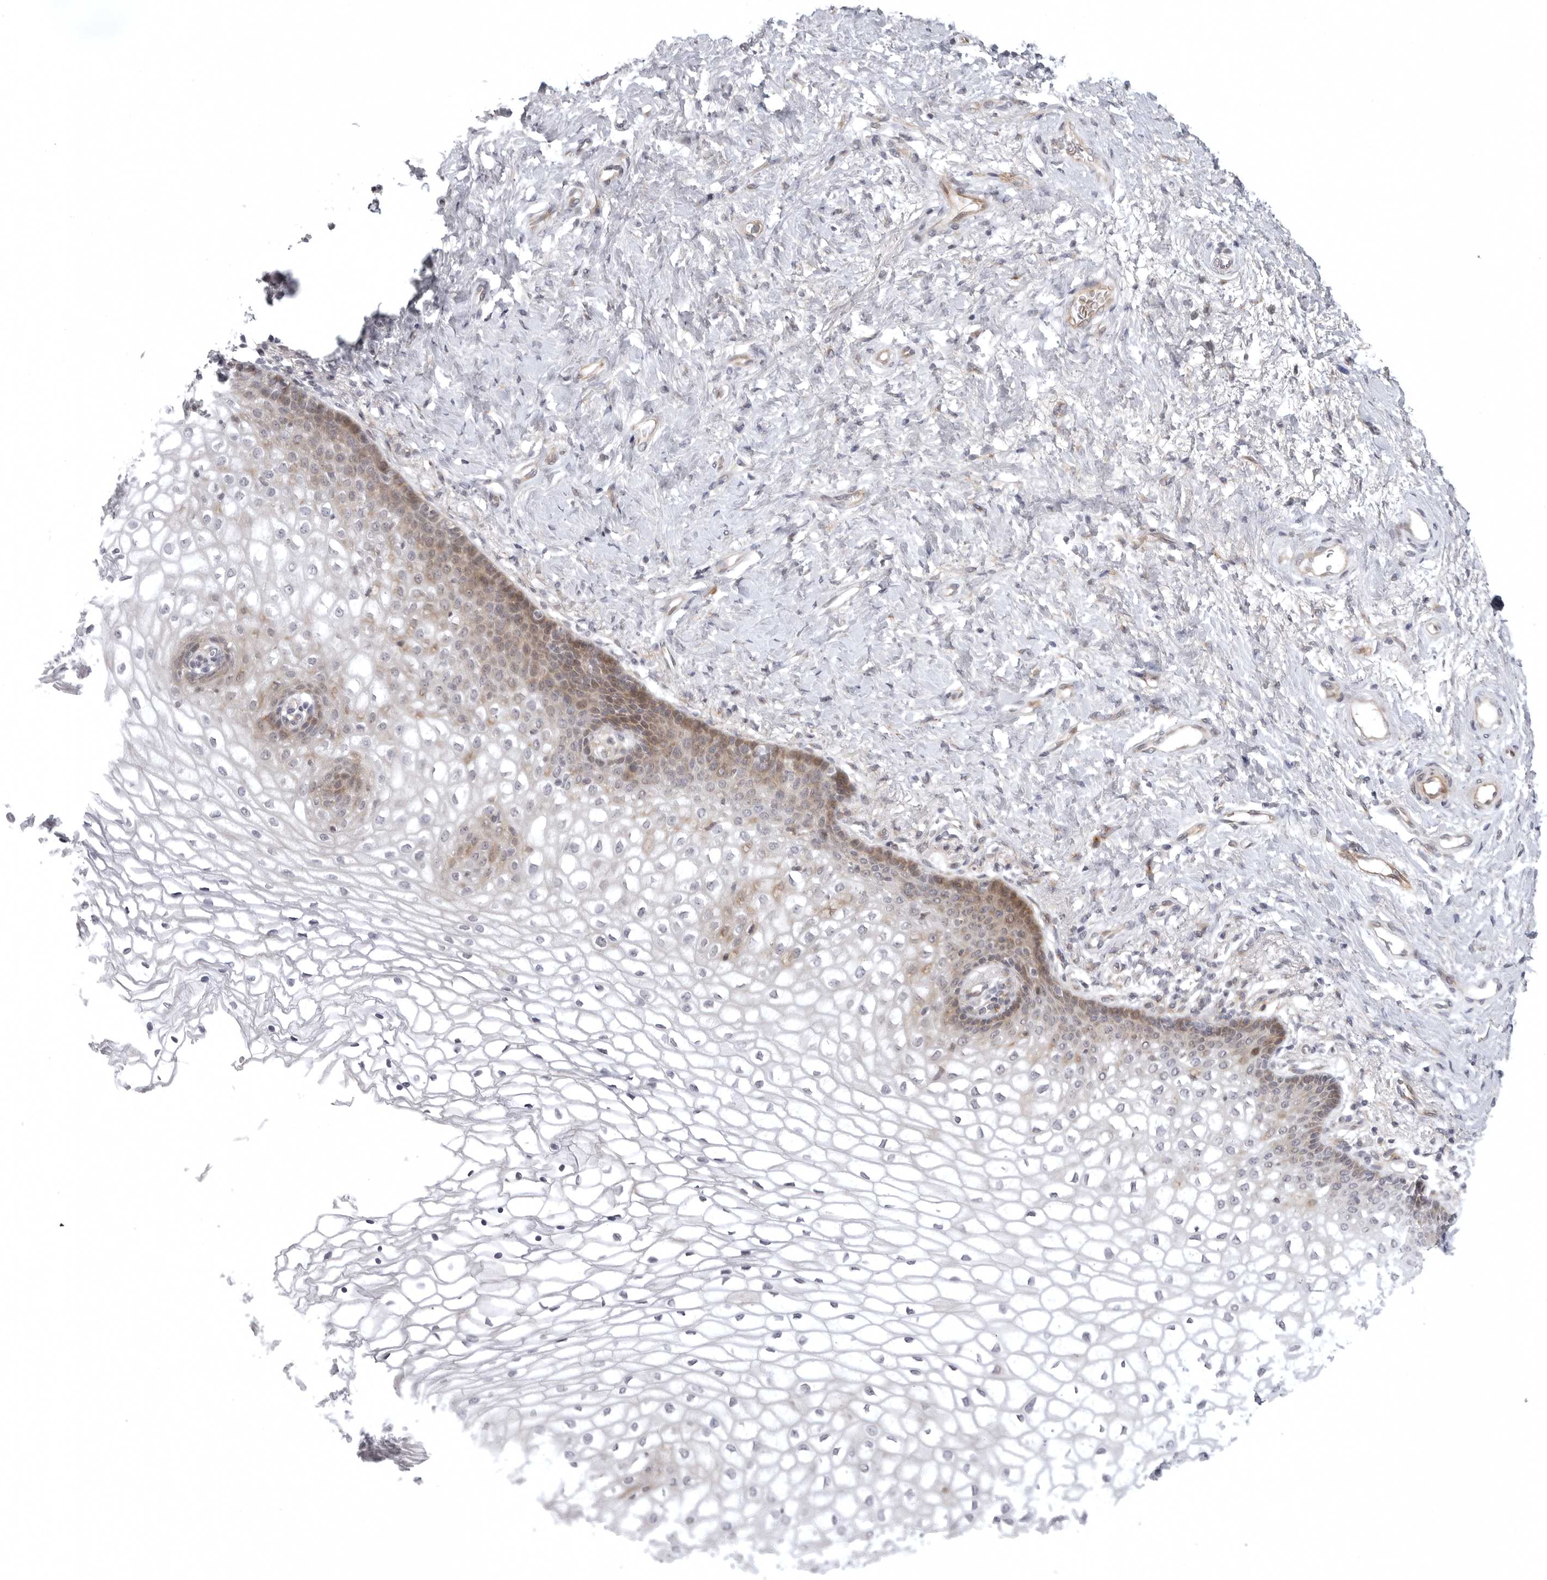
{"staining": {"intensity": "moderate", "quantity": "25%-75%", "location": "cytoplasmic/membranous,nuclear"}, "tissue": "vagina", "cell_type": "Squamous epithelial cells", "image_type": "normal", "snomed": [{"axis": "morphology", "description": "Normal tissue, NOS"}, {"axis": "topography", "description": "Vagina"}], "caption": "Squamous epithelial cells demonstrate moderate cytoplasmic/membranous,nuclear positivity in about 25%-75% of cells in normal vagina.", "gene": "CD300LD", "patient": {"sex": "female", "age": 60}}